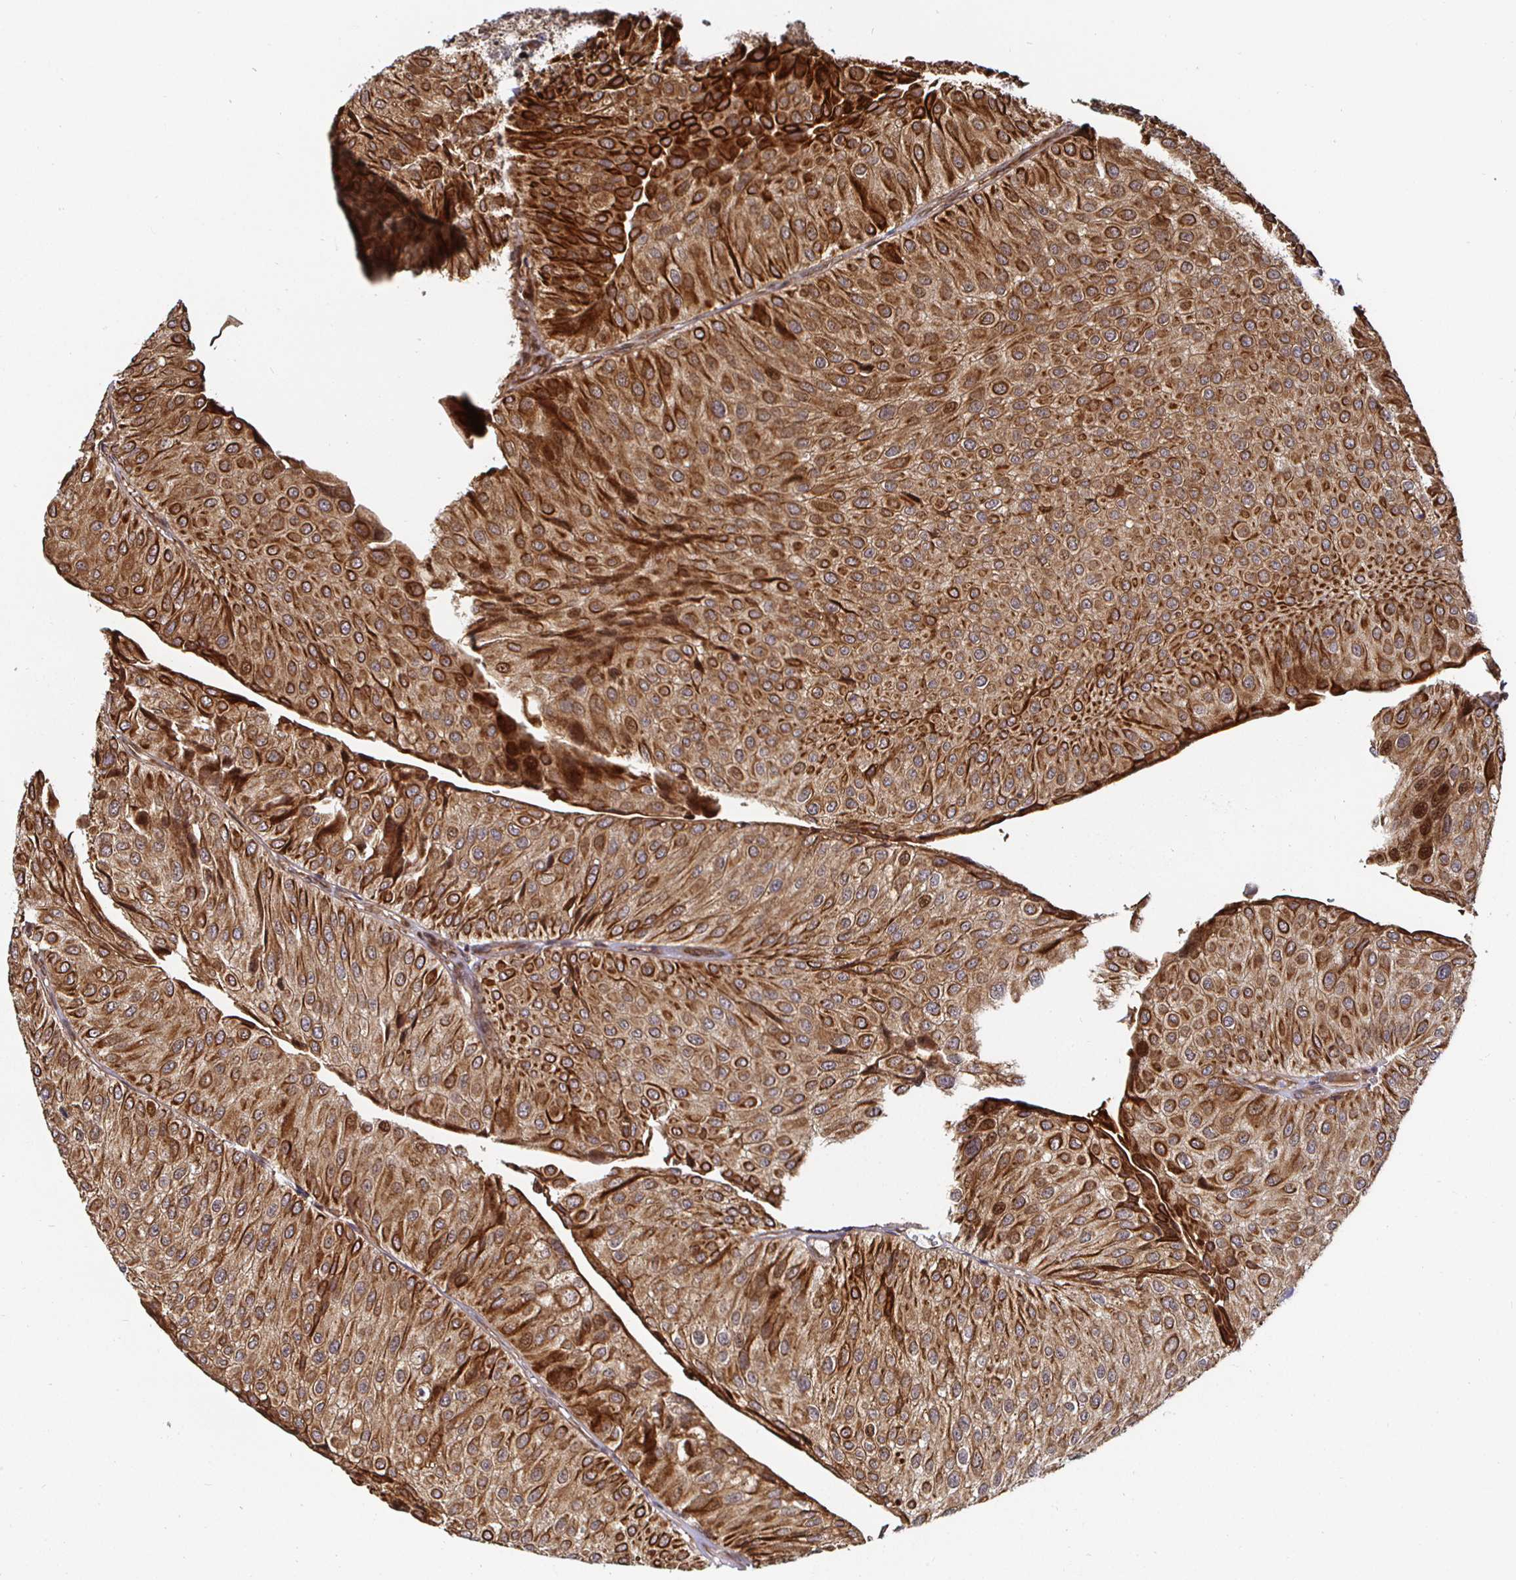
{"staining": {"intensity": "moderate", "quantity": ">75%", "location": "cytoplasmic/membranous"}, "tissue": "urothelial cancer", "cell_type": "Tumor cells", "image_type": "cancer", "snomed": [{"axis": "morphology", "description": "Urothelial carcinoma, NOS"}, {"axis": "topography", "description": "Urinary bladder"}], "caption": "Immunohistochemical staining of urothelial cancer exhibits moderate cytoplasmic/membranous protein positivity in approximately >75% of tumor cells.", "gene": "TBKBP1", "patient": {"sex": "male", "age": 67}}